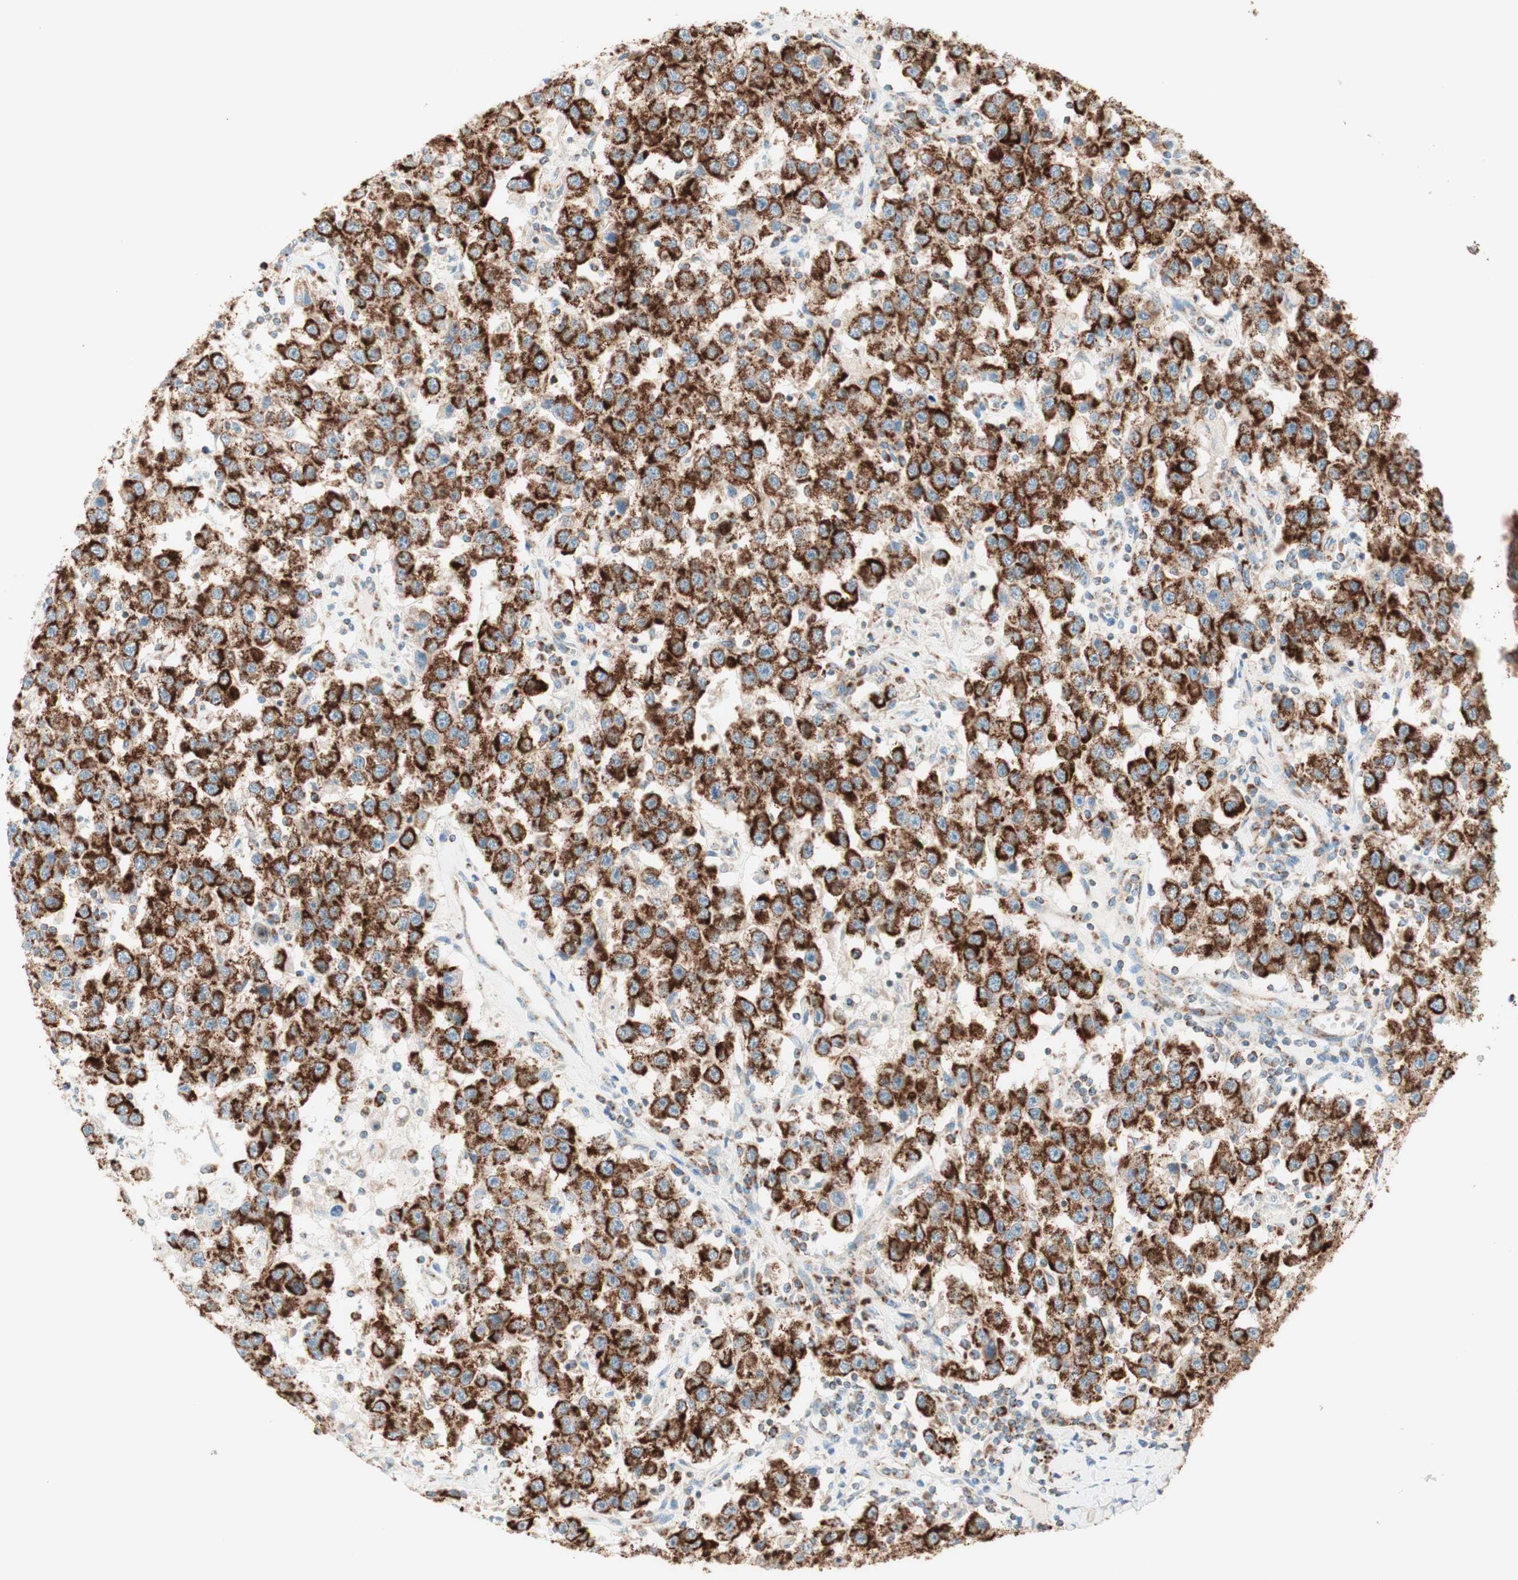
{"staining": {"intensity": "strong", "quantity": ">75%", "location": "cytoplasmic/membranous"}, "tissue": "testis cancer", "cell_type": "Tumor cells", "image_type": "cancer", "snomed": [{"axis": "morphology", "description": "Seminoma, NOS"}, {"axis": "topography", "description": "Testis"}], "caption": "Immunohistochemical staining of human testis seminoma reveals high levels of strong cytoplasmic/membranous expression in about >75% of tumor cells.", "gene": "TOMM20", "patient": {"sex": "male", "age": 41}}